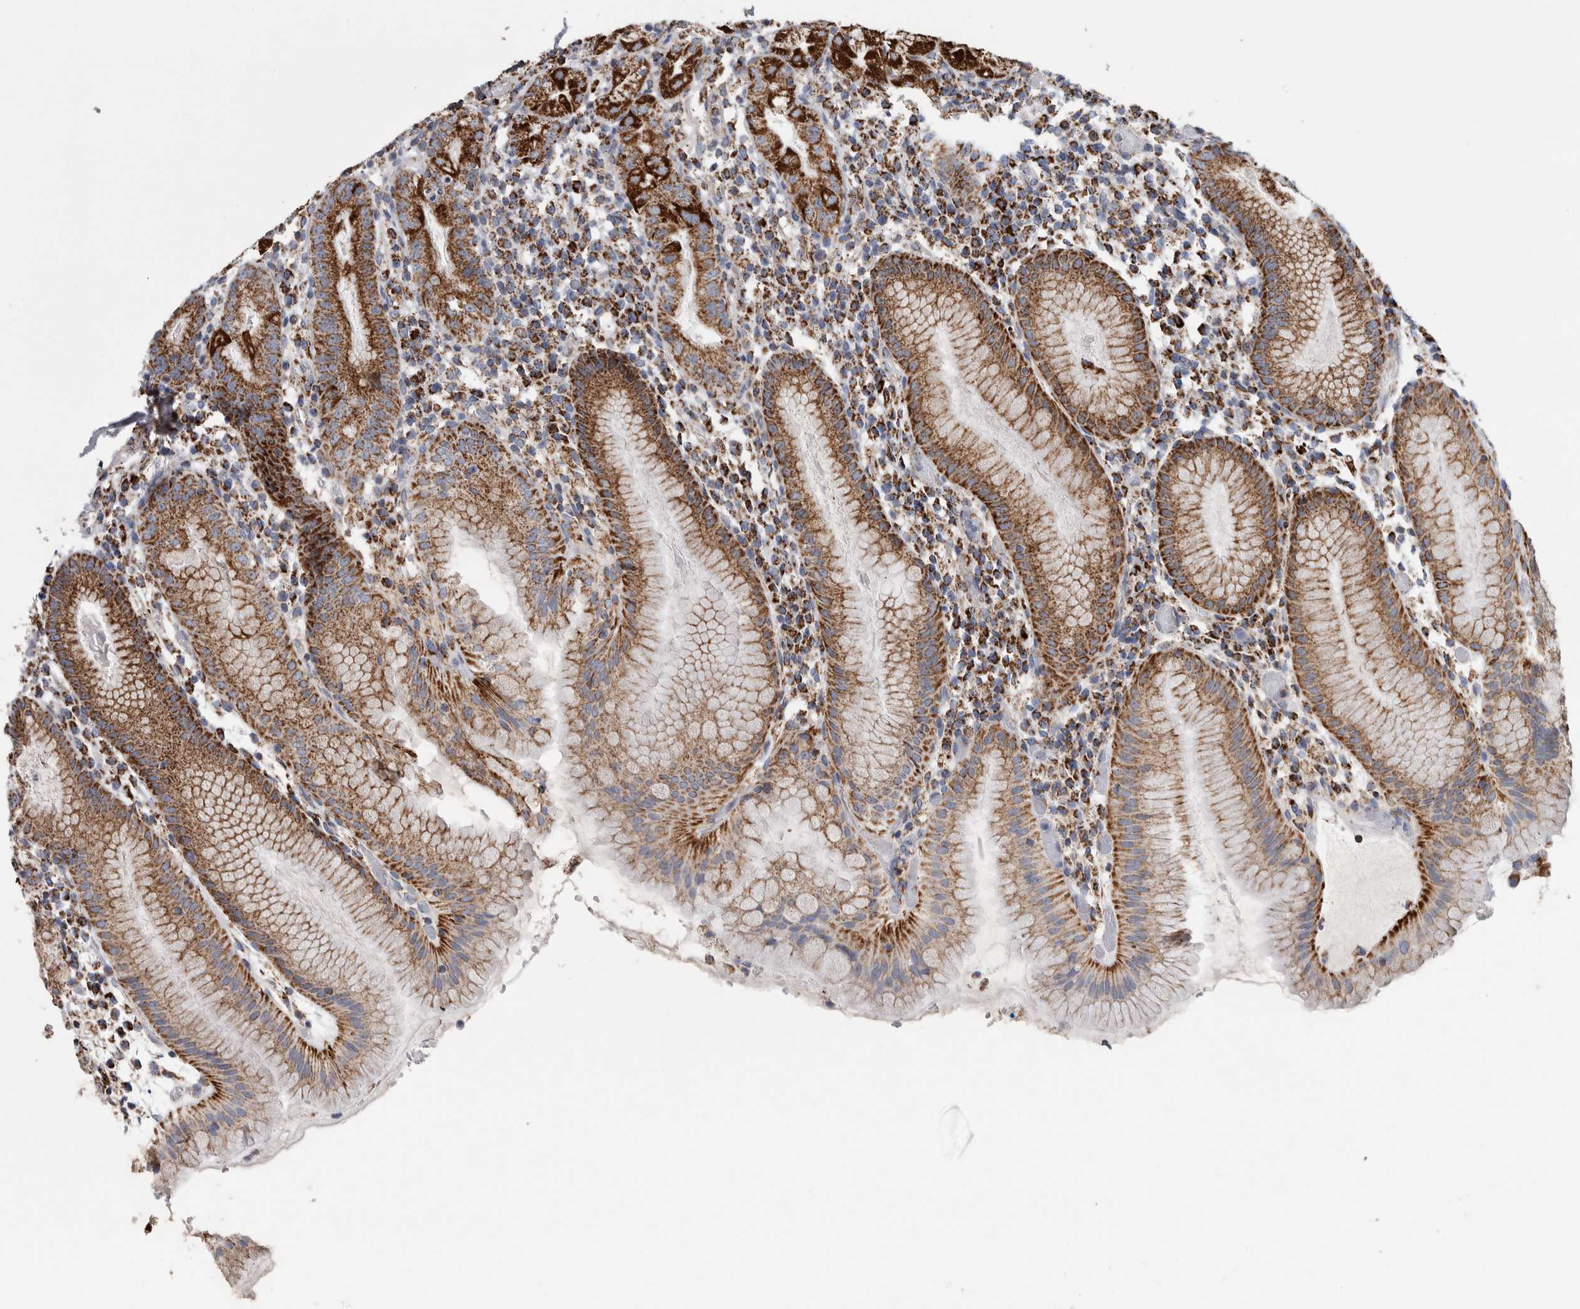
{"staining": {"intensity": "moderate", "quantity": ">75%", "location": "cytoplasmic/membranous"}, "tissue": "stomach", "cell_type": "Glandular cells", "image_type": "normal", "snomed": [{"axis": "morphology", "description": "Normal tissue, NOS"}, {"axis": "topography", "description": "Stomach"}, {"axis": "topography", "description": "Stomach, lower"}], "caption": "This is a micrograph of IHC staining of normal stomach, which shows moderate staining in the cytoplasmic/membranous of glandular cells.", "gene": "ETFA", "patient": {"sex": "female", "age": 75}}